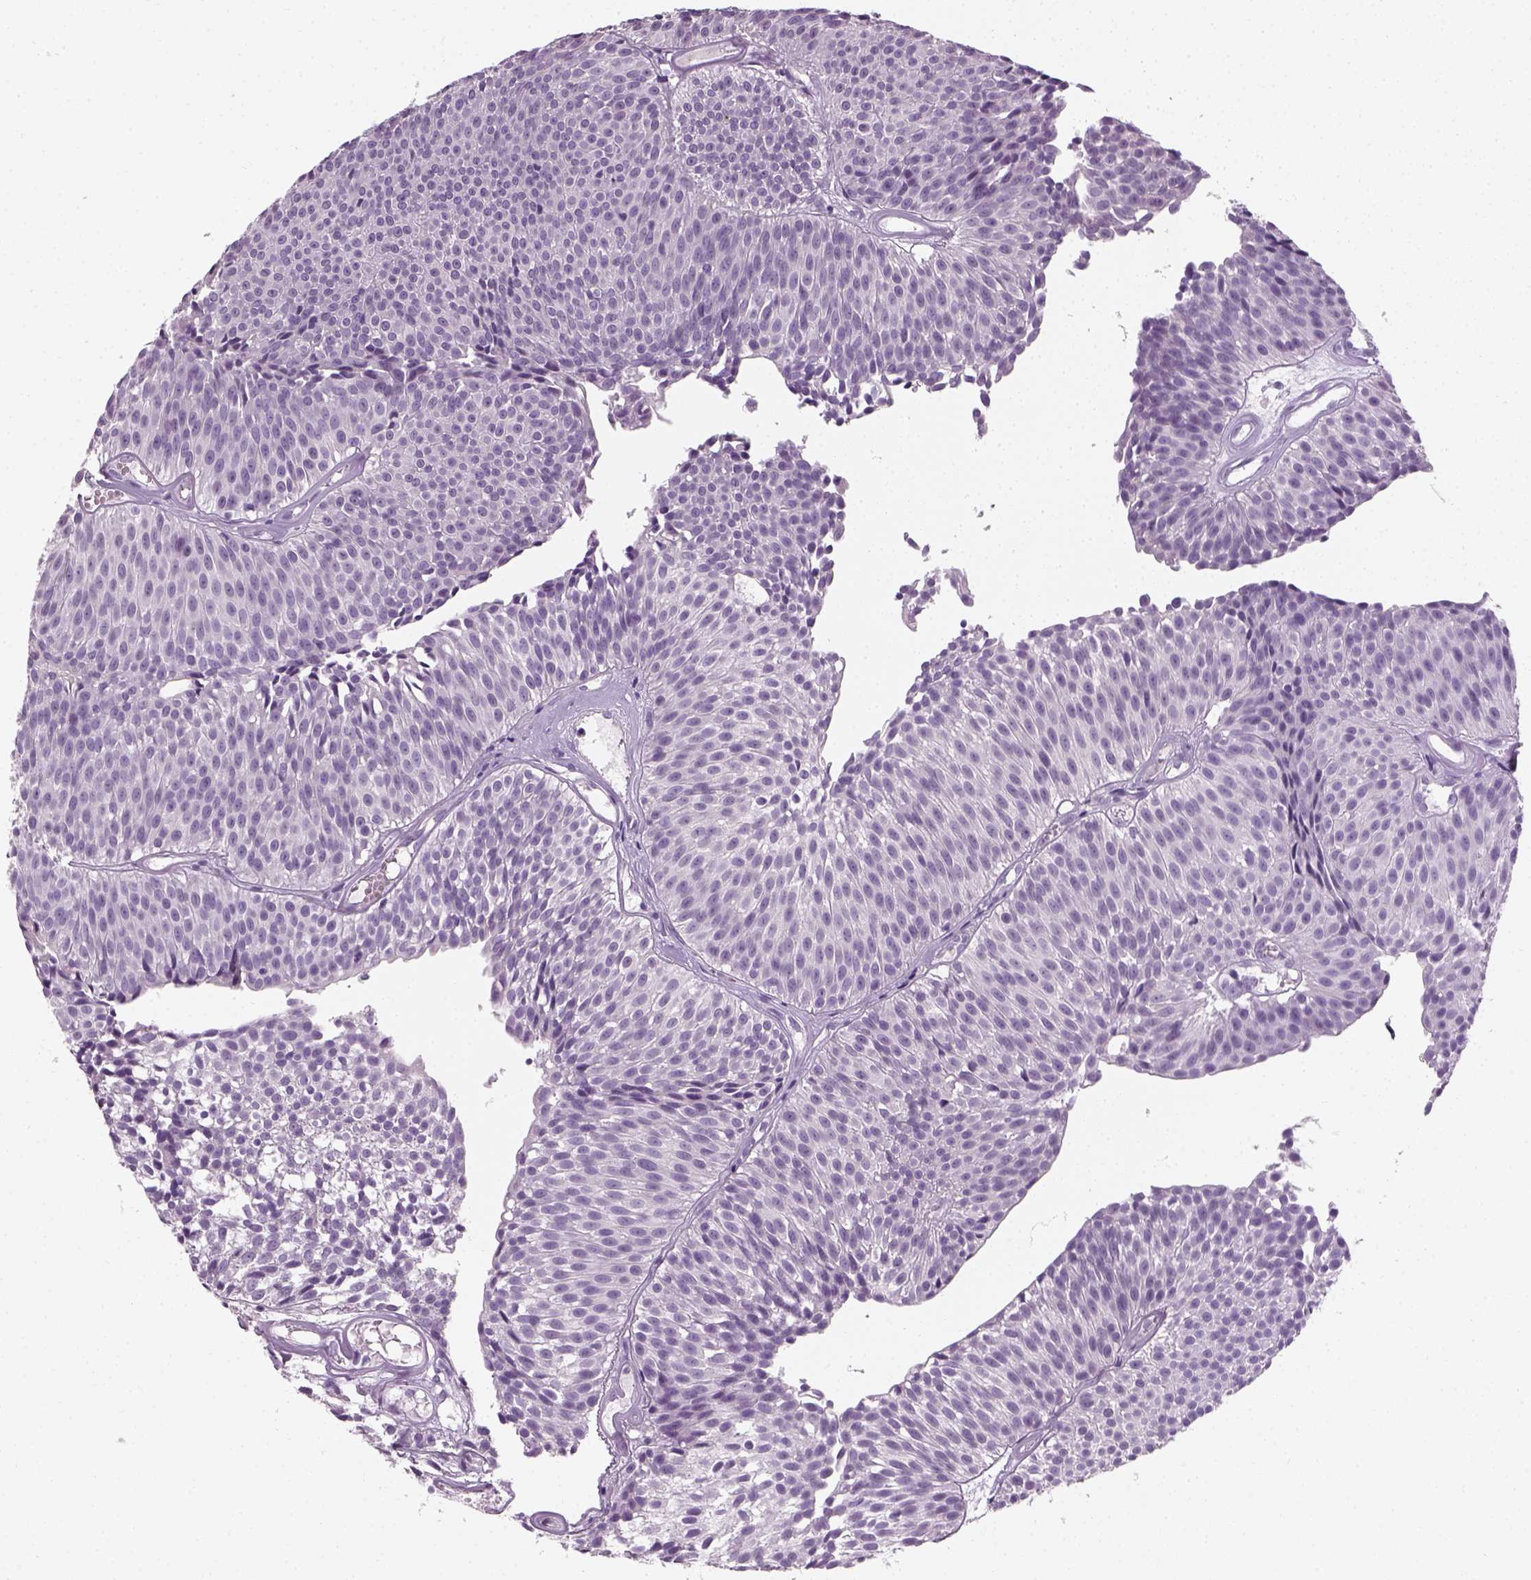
{"staining": {"intensity": "negative", "quantity": "none", "location": "none"}, "tissue": "urothelial cancer", "cell_type": "Tumor cells", "image_type": "cancer", "snomed": [{"axis": "morphology", "description": "Urothelial carcinoma, Low grade"}, {"axis": "topography", "description": "Urinary bladder"}], "caption": "DAB (3,3'-diaminobenzidine) immunohistochemical staining of human urothelial cancer shows no significant staining in tumor cells. Brightfield microscopy of immunohistochemistry (IHC) stained with DAB (3,3'-diaminobenzidine) (brown) and hematoxylin (blue), captured at high magnification.", "gene": "TH", "patient": {"sex": "male", "age": 63}}